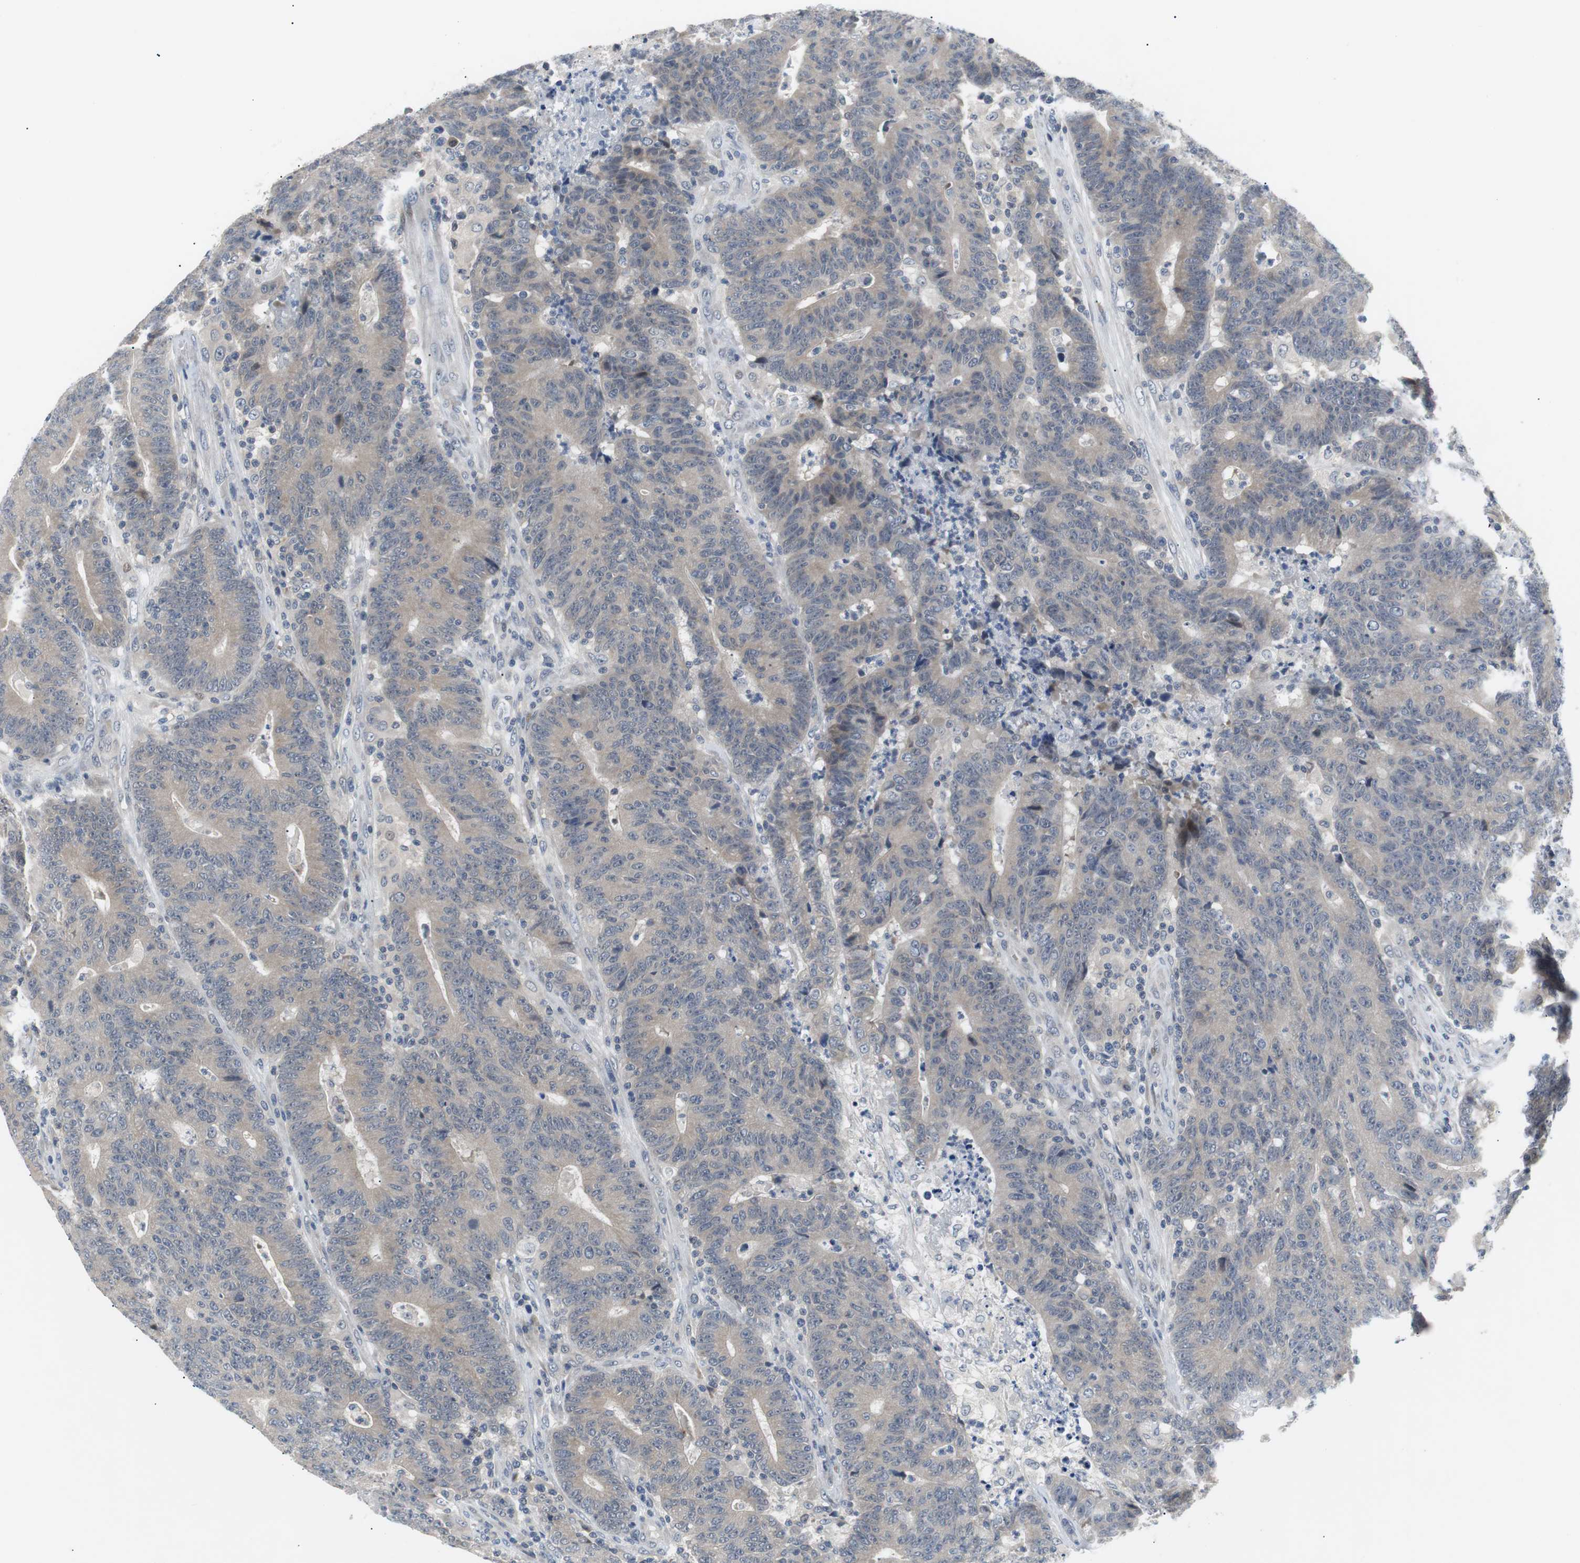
{"staining": {"intensity": "weak", "quantity": "<25%", "location": "cytoplasmic/membranous"}, "tissue": "colorectal cancer", "cell_type": "Tumor cells", "image_type": "cancer", "snomed": [{"axis": "morphology", "description": "Normal tissue, NOS"}, {"axis": "morphology", "description": "Adenocarcinoma, NOS"}, {"axis": "topography", "description": "Colon"}], "caption": "Immunohistochemistry (IHC) of human adenocarcinoma (colorectal) reveals no positivity in tumor cells.", "gene": "MAP2K4", "patient": {"sex": "female", "age": 75}}